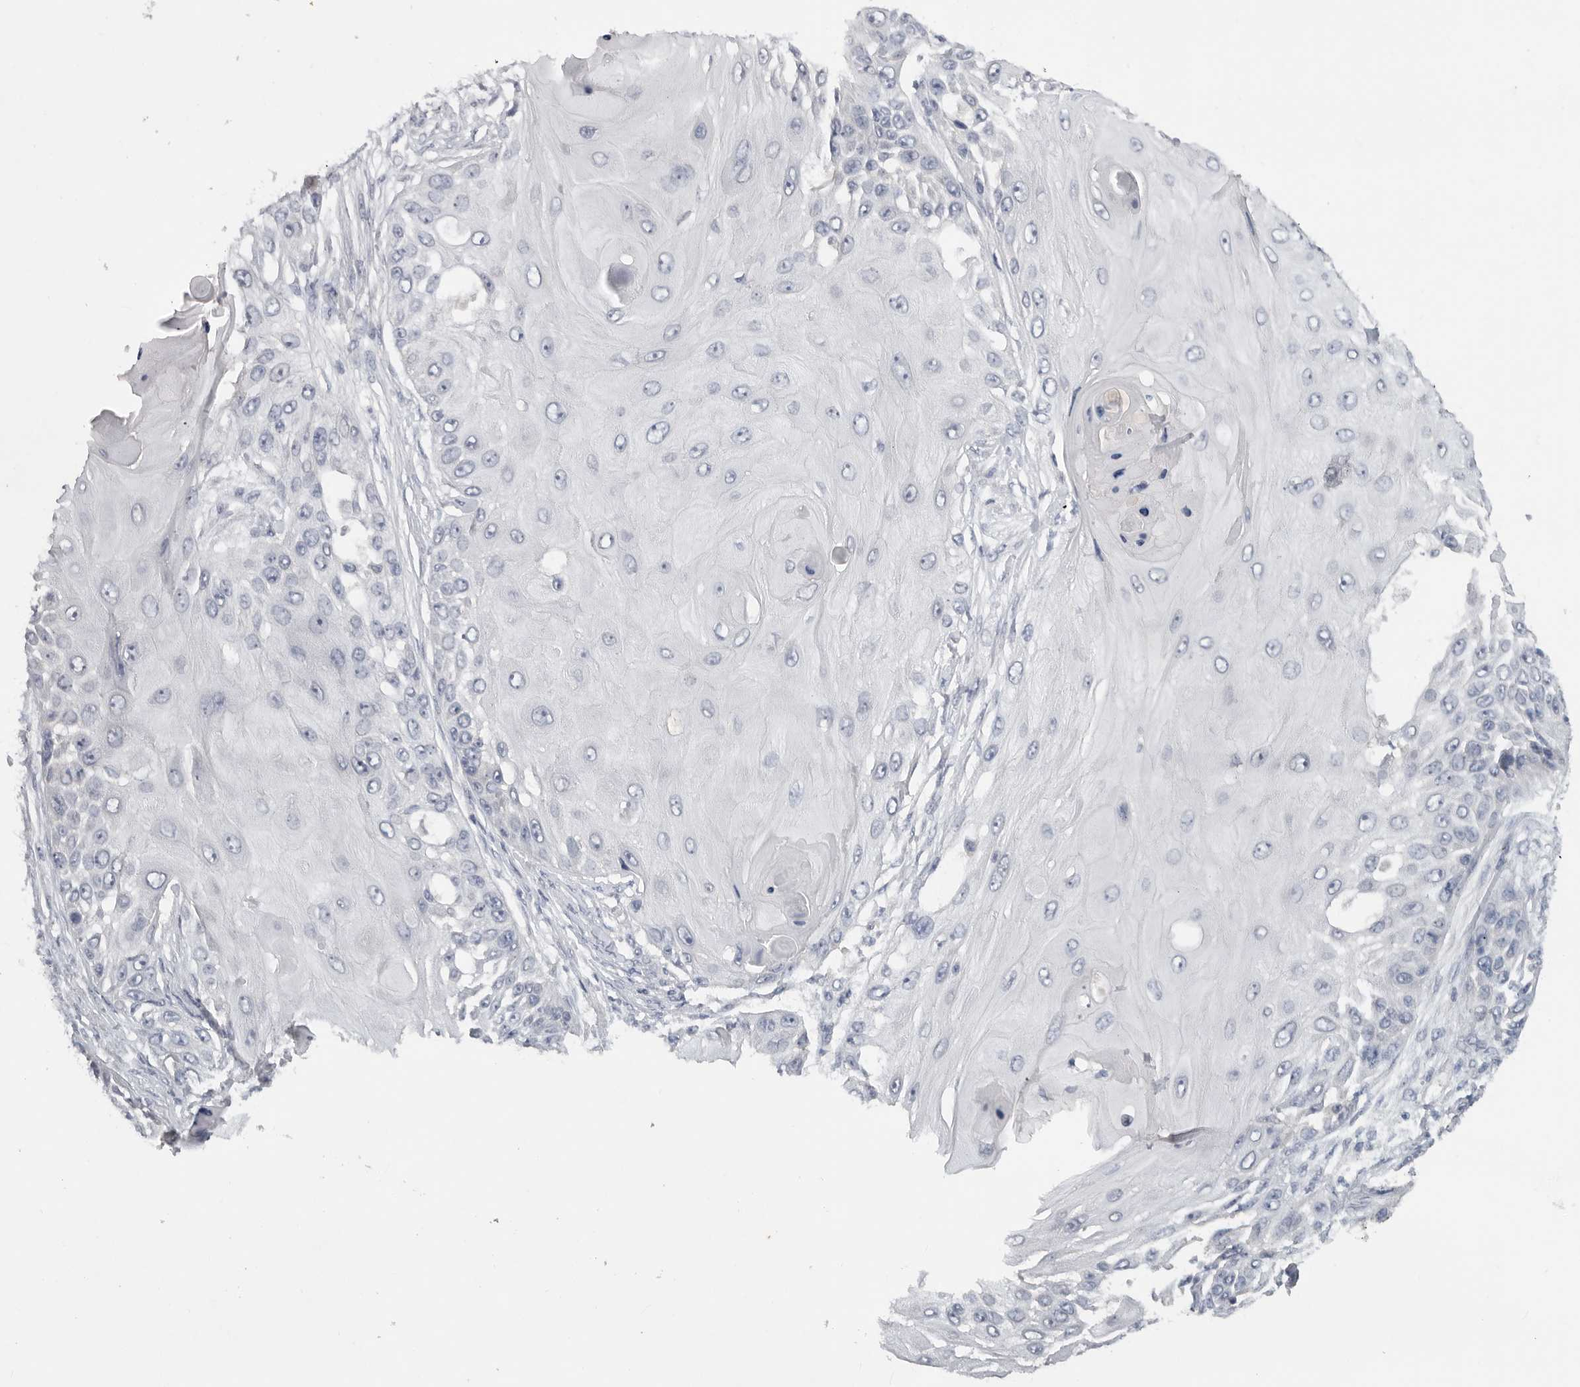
{"staining": {"intensity": "negative", "quantity": "none", "location": "none"}, "tissue": "skin cancer", "cell_type": "Tumor cells", "image_type": "cancer", "snomed": [{"axis": "morphology", "description": "Squamous cell carcinoma, NOS"}, {"axis": "topography", "description": "Skin"}], "caption": "Tumor cells are negative for brown protein staining in squamous cell carcinoma (skin). (Stains: DAB IHC with hematoxylin counter stain, Microscopy: brightfield microscopy at high magnification).", "gene": "REG4", "patient": {"sex": "female", "age": 44}}